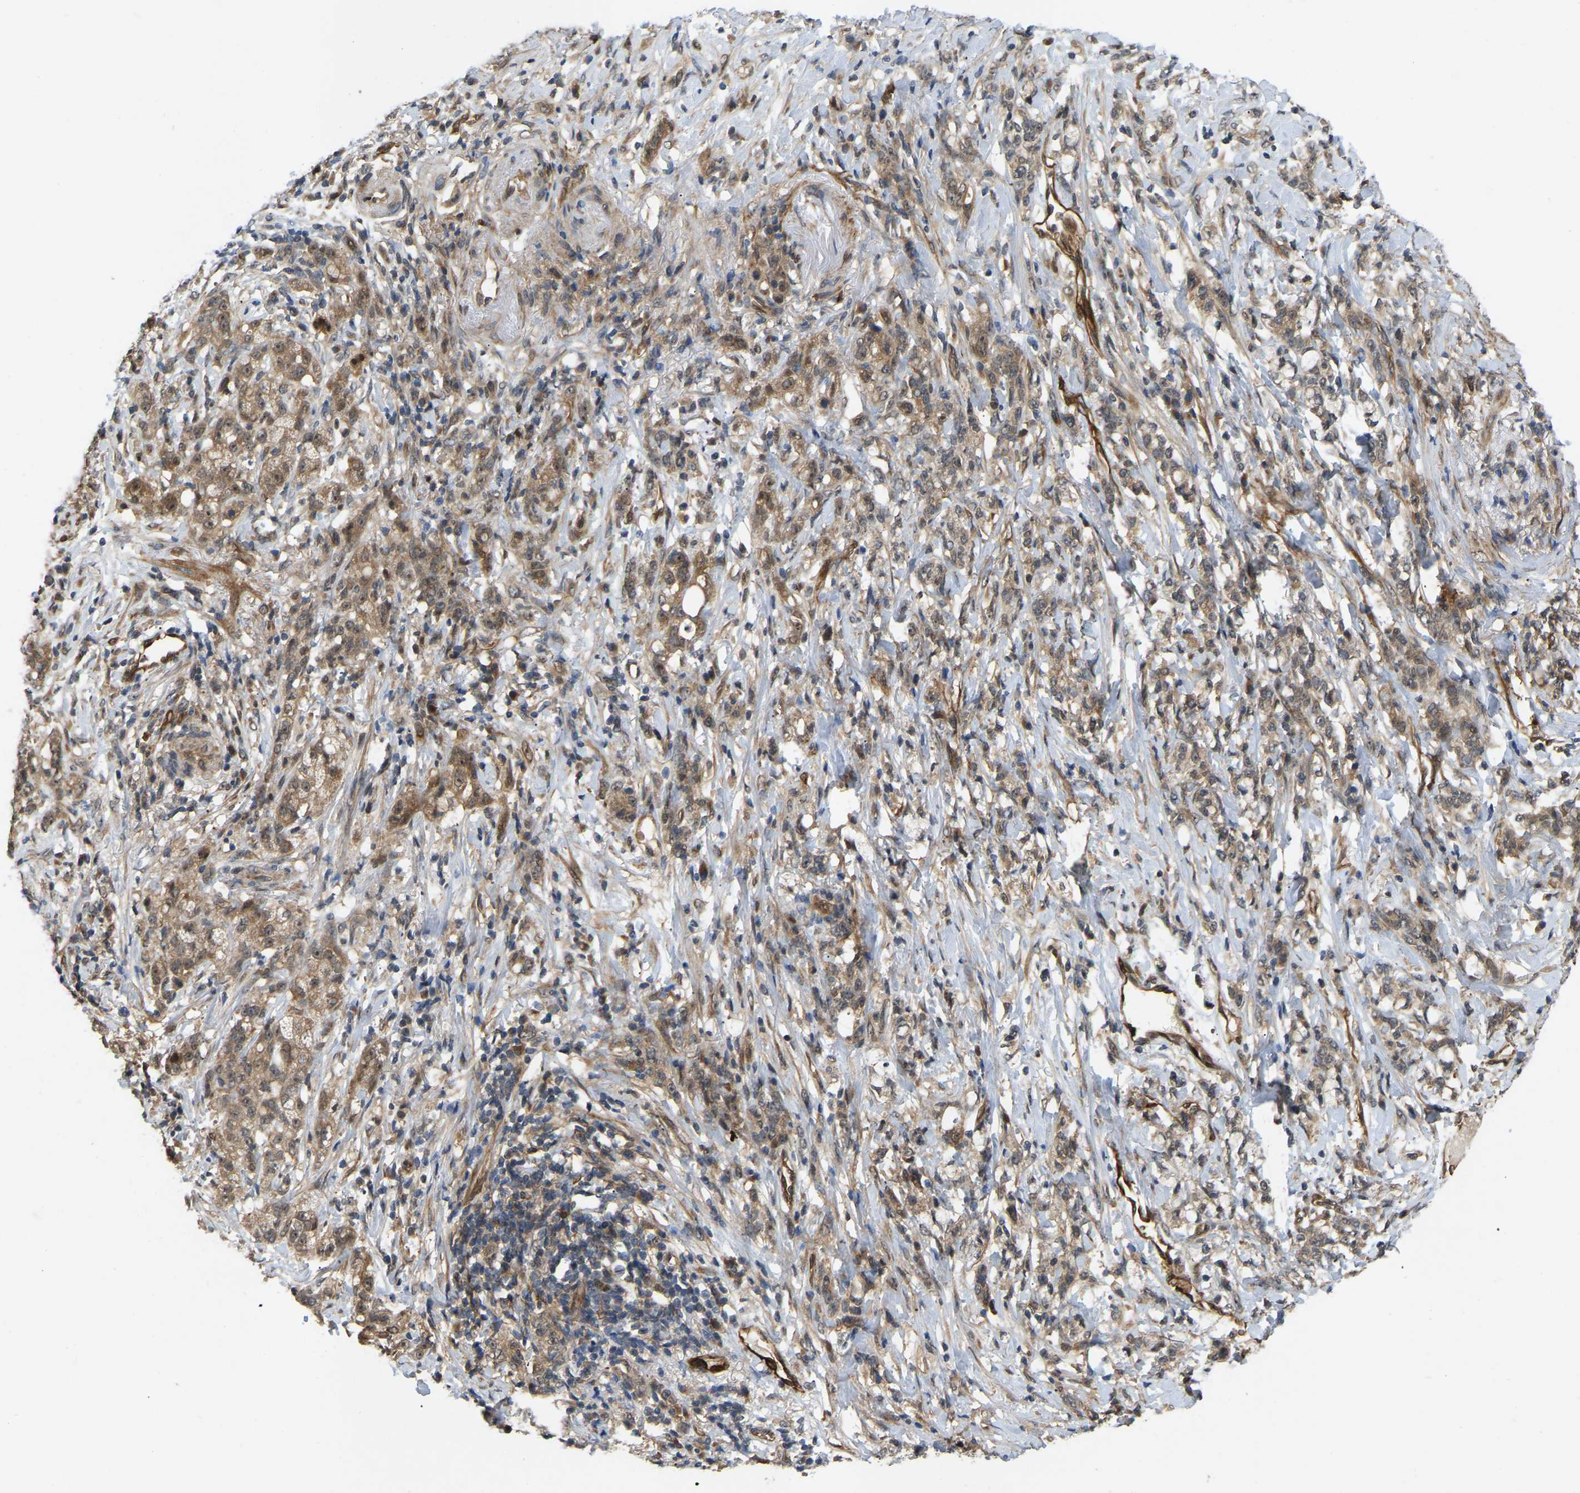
{"staining": {"intensity": "moderate", "quantity": ">75%", "location": "cytoplasmic/membranous,nuclear"}, "tissue": "stomach cancer", "cell_type": "Tumor cells", "image_type": "cancer", "snomed": [{"axis": "morphology", "description": "Adenocarcinoma, NOS"}, {"axis": "topography", "description": "Stomach, lower"}], "caption": "Moderate cytoplasmic/membranous and nuclear protein positivity is present in approximately >75% of tumor cells in stomach cancer (adenocarcinoma).", "gene": "LIMK2", "patient": {"sex": "male", "age": 88}}